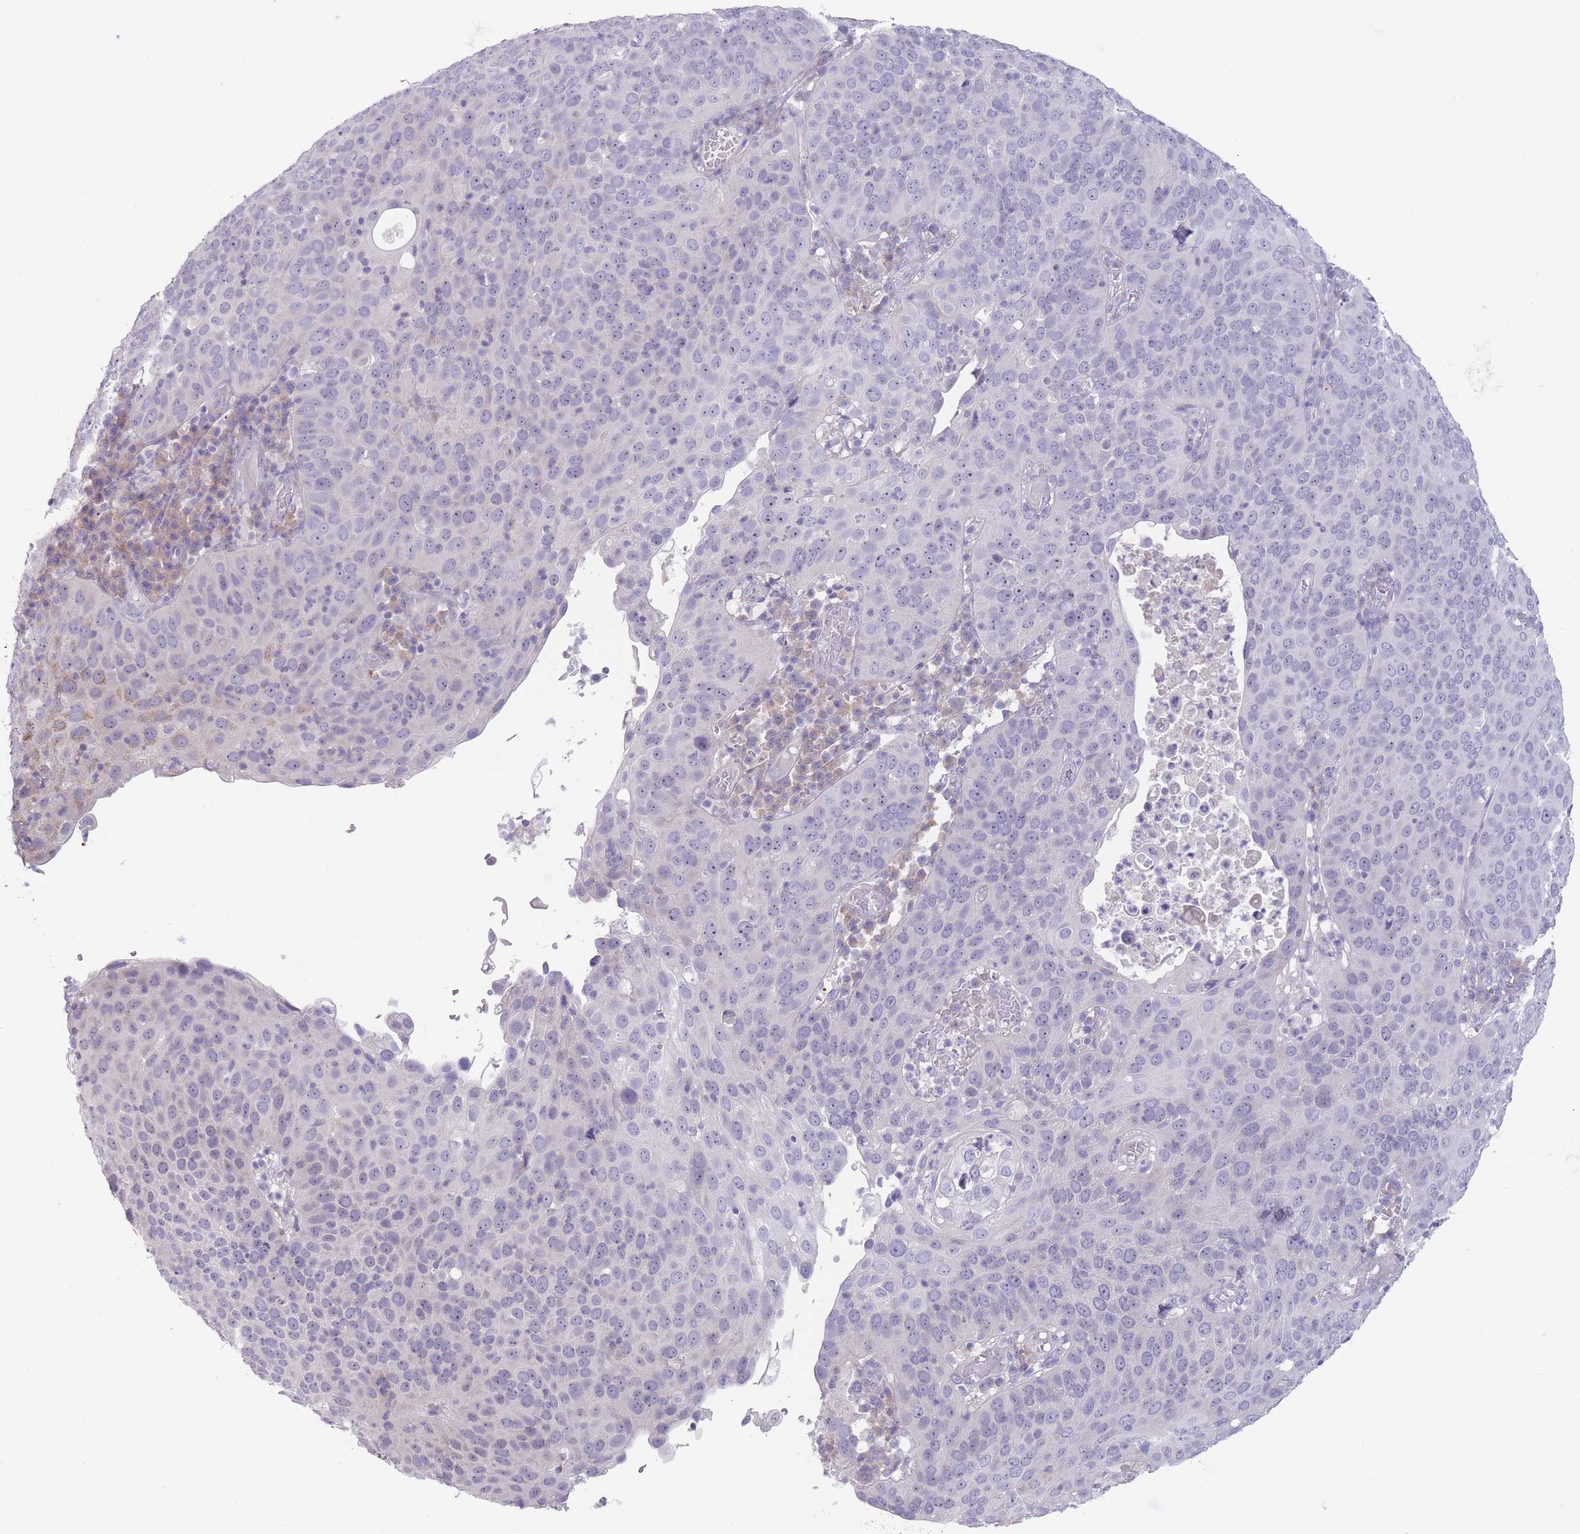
{"staining": {"intensity": "negative", "quantity": "none", "location": "none"}, "tissue": "cervical cancer", "cell_type": "Tumor cells", "image_type": "cancer", "snomed": [{"axis": "morphology", "description": "Squamous cell carcinoma, NOS"}, {"axis": "topography", "description": "Cervix"}], "caption": "Tumor cells show no significant protein staining in squamous cell carcinoma (cervical). The staining was performed using DAB to visualize the protein expression in brown, while the nuclei were stained in blue with hematoxylin (Magnification: 20x).", "gene": "PAIP2B", "patient": {"sex": "female", "age": 36}}